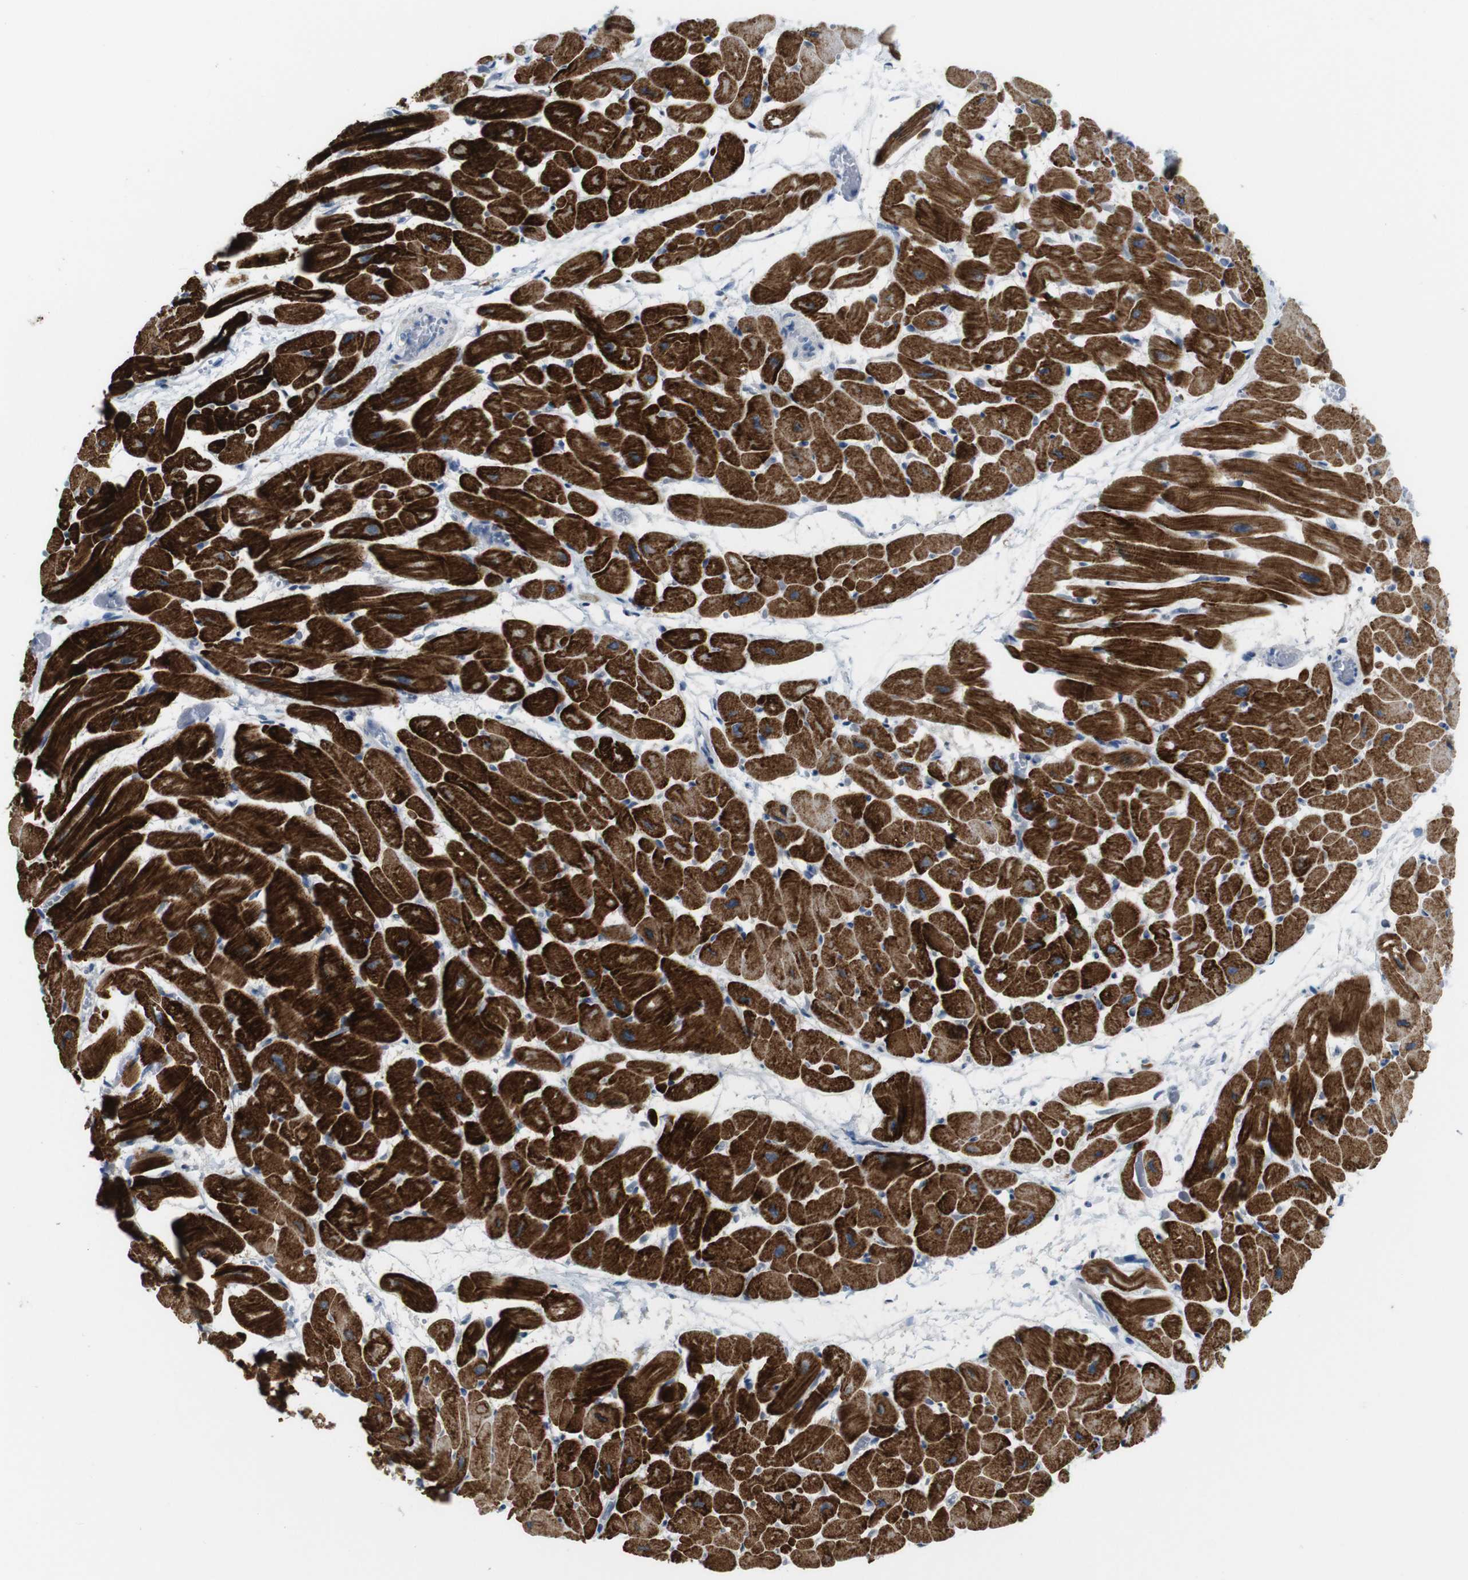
{"staining": {"intensity": "strong", "quantity": ">75%", "location": "cytoplasmic/membranous"}, "tissue": "heart muscle", "cell_type": "Cardiomyocytes", "image_type": "normal", "snomed": [{"axis": "morphology", "description": "Normal tissue, NOS"}, {"axis": "topography", "description": "Heart"}], "caption": "This image shows benign heart muscle stained with immunohistochemistry to label a protein in brown. The cytoplasmic/membranous of cardiomyocytes show strong positivity for the protein. Nuclei are counter-stained blue.", "gene": "CHRM5", "patient": {"sex": "male", "age": 45}}